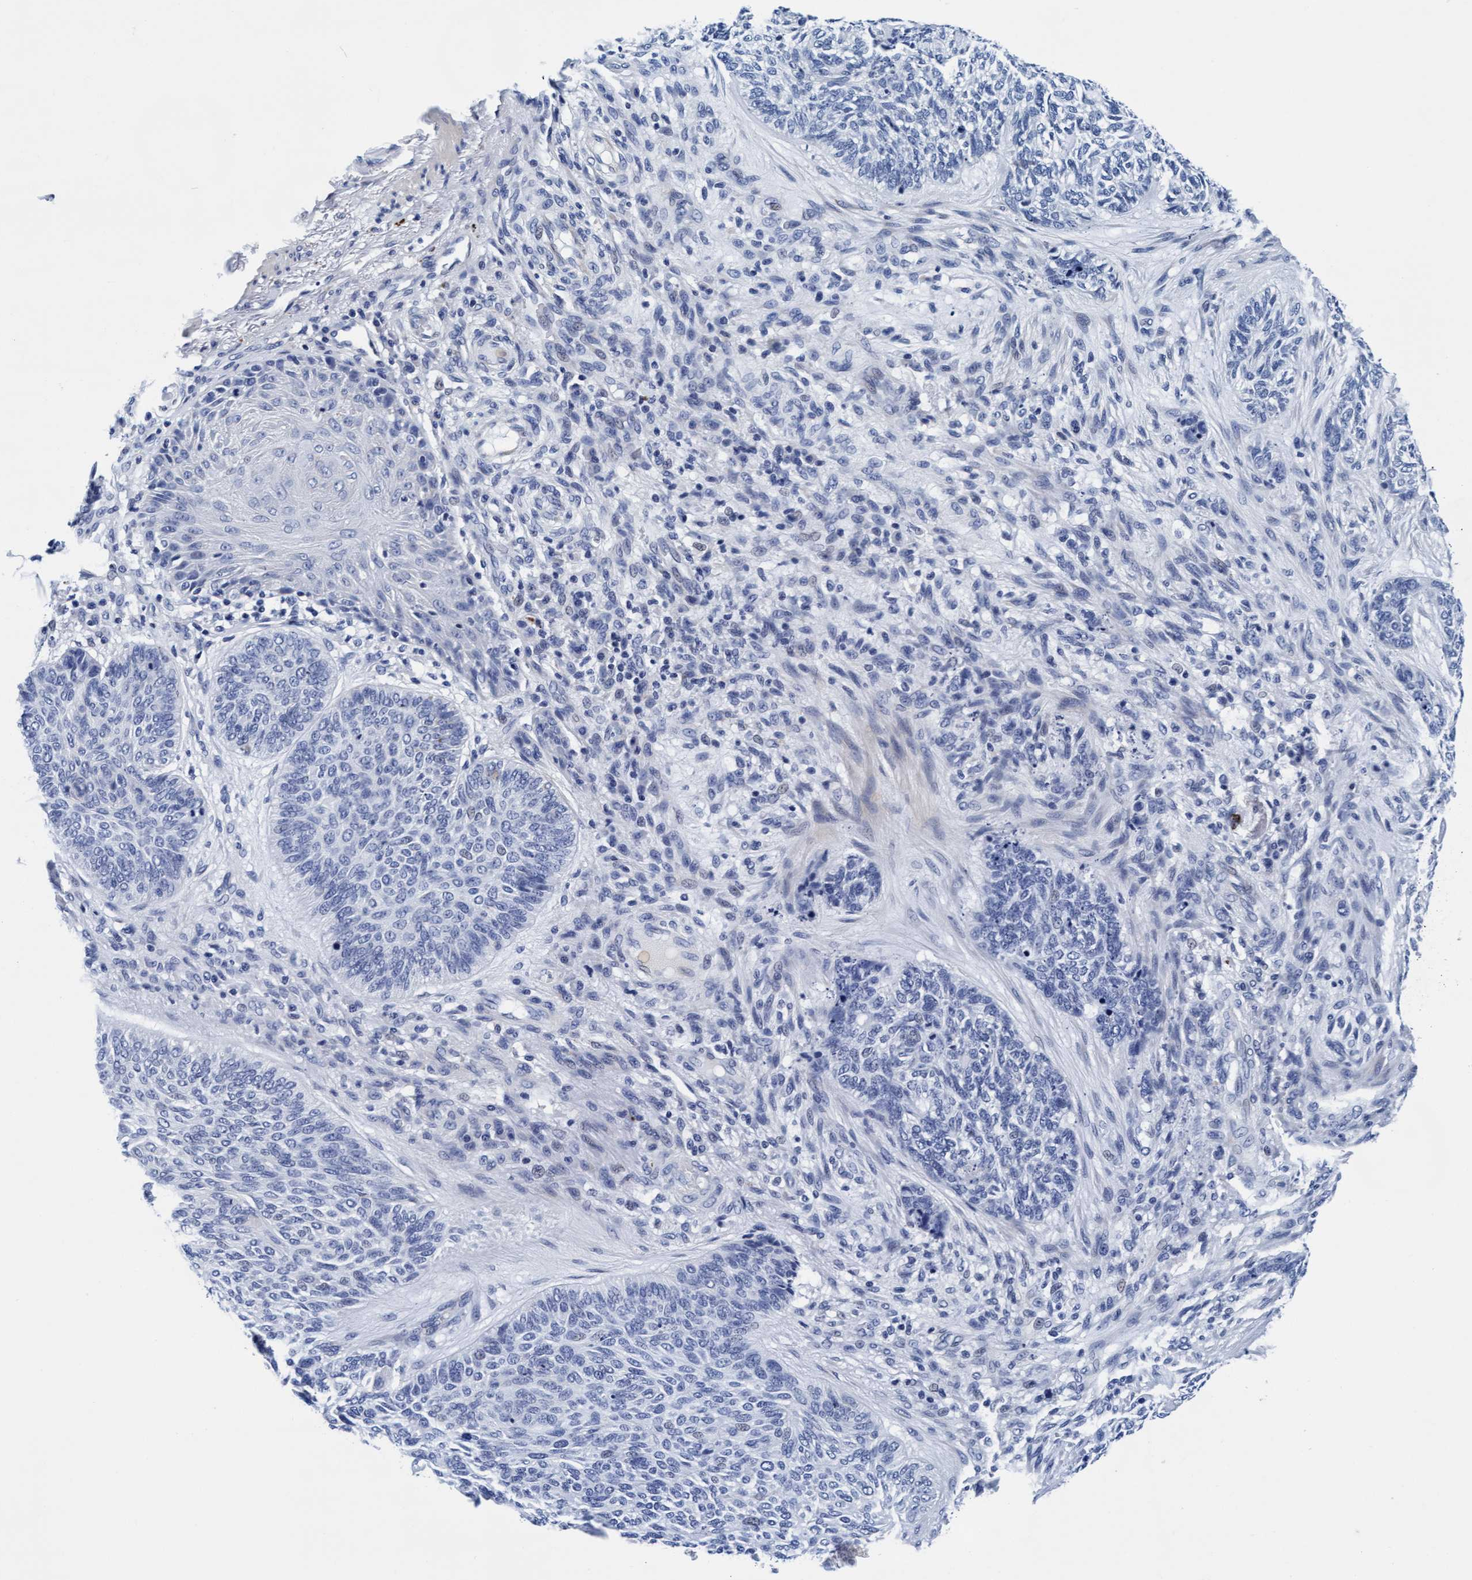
{"staining": {"intensity": "negative", "quantity": "none", "location": "none"}, "tissue": "skin cancer", "cell_type": "Tumor cells", "image_type": "cancer", "snomed": [{"axis": "morphology", "description": "Basal cell carcinoma"}, {"axis": "topography", "description": "Skin"}], "caption": "The image displays no staining of tumor cells in basal cell carcinoma (skin).", "gene": "ARSG", "patient": {"sex": "male", "age": 55}}